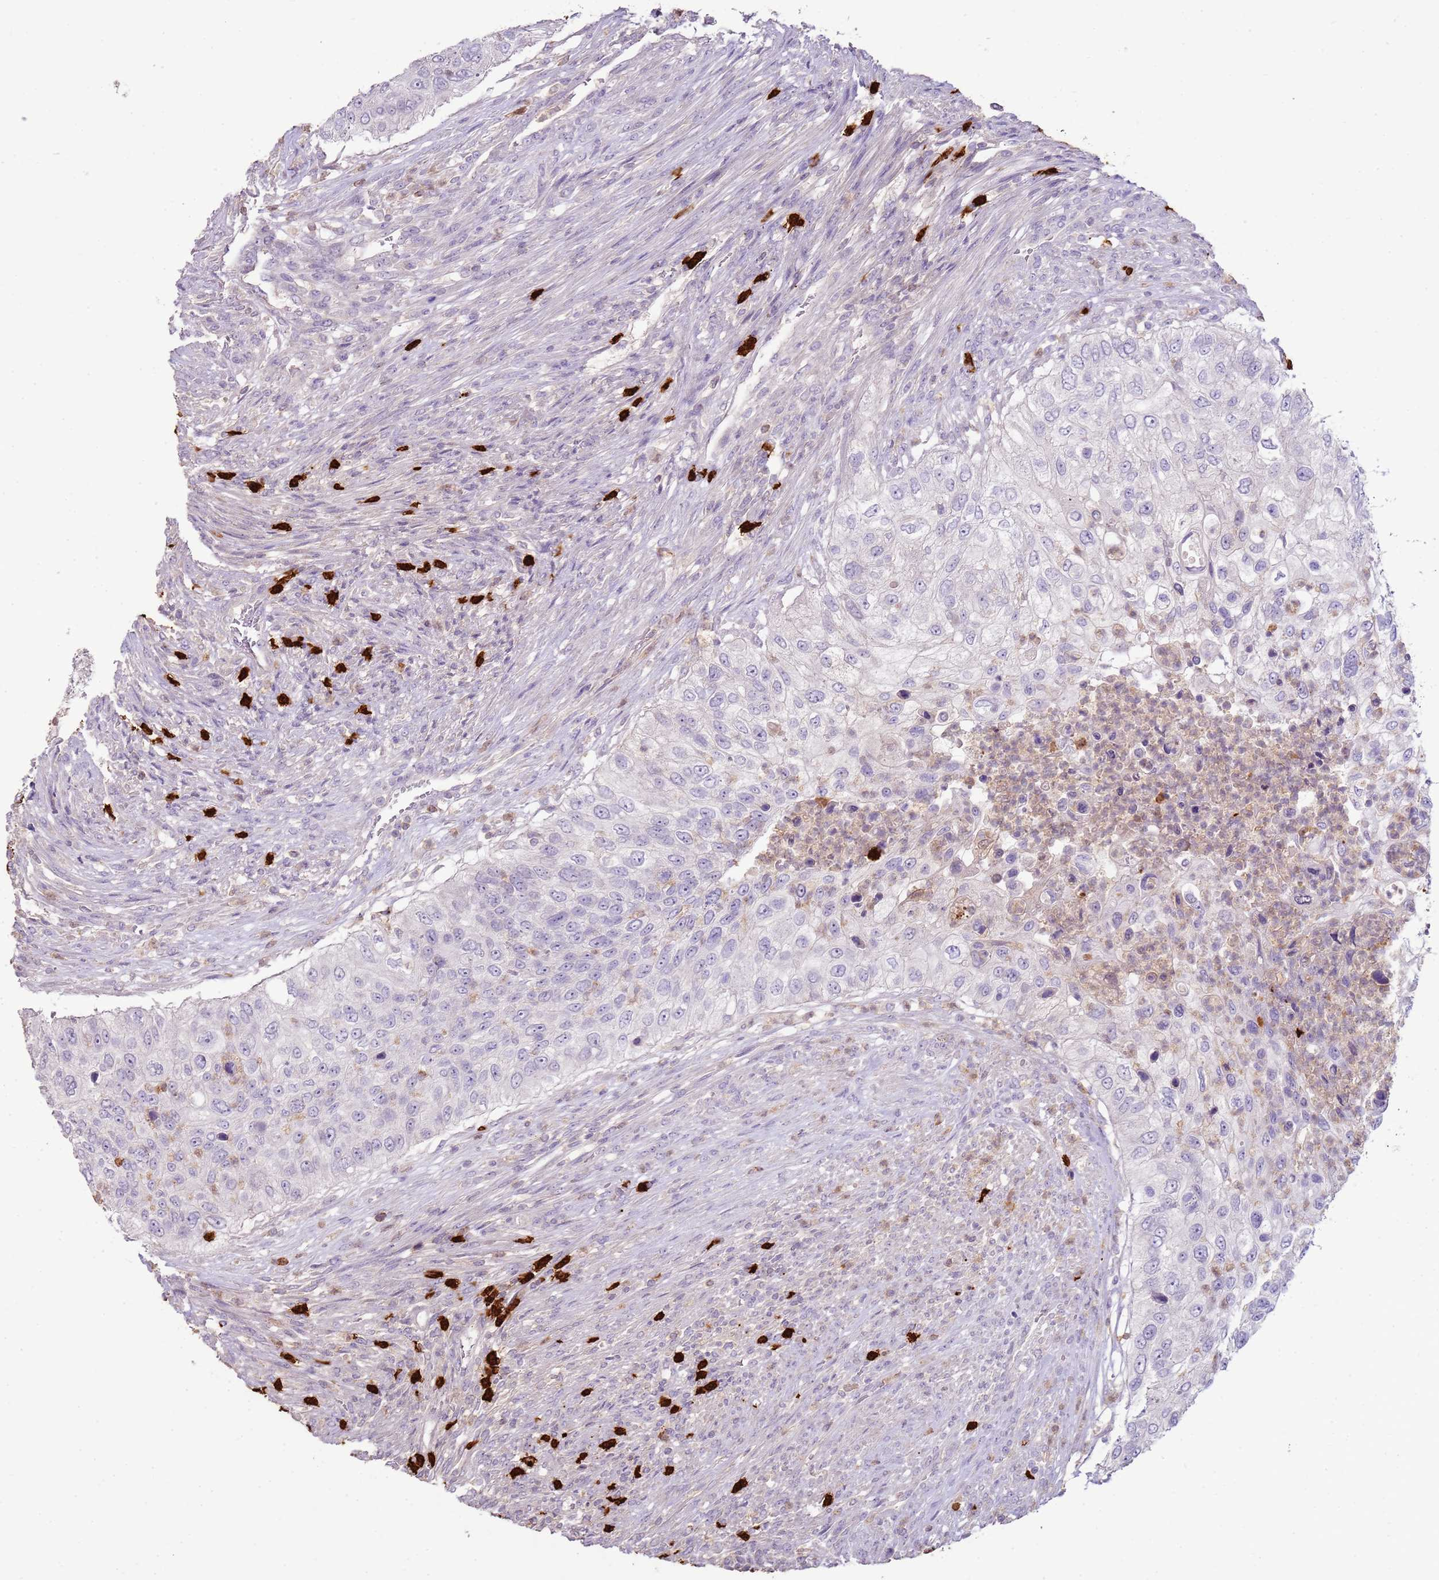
{"staining": {"intensity": "negative", "quantity": "none", "location": "none"}, "tissue": "urothelial cancer", "cell_type": "Tumor cells", "image_type": "cancer", "snomed": [{"axis": "morphology", "description": "Urothelial carcinoma, High grade"}, {"axis": "topography", "description": "Urinary bladder"}], "caption": "Human urothelial carcinoma (high-grade) stained for a protein using IHC reveals no staining in tumor cells.", "gene": "IL2RG", "patient": {"sex": "female", "age": 60}}